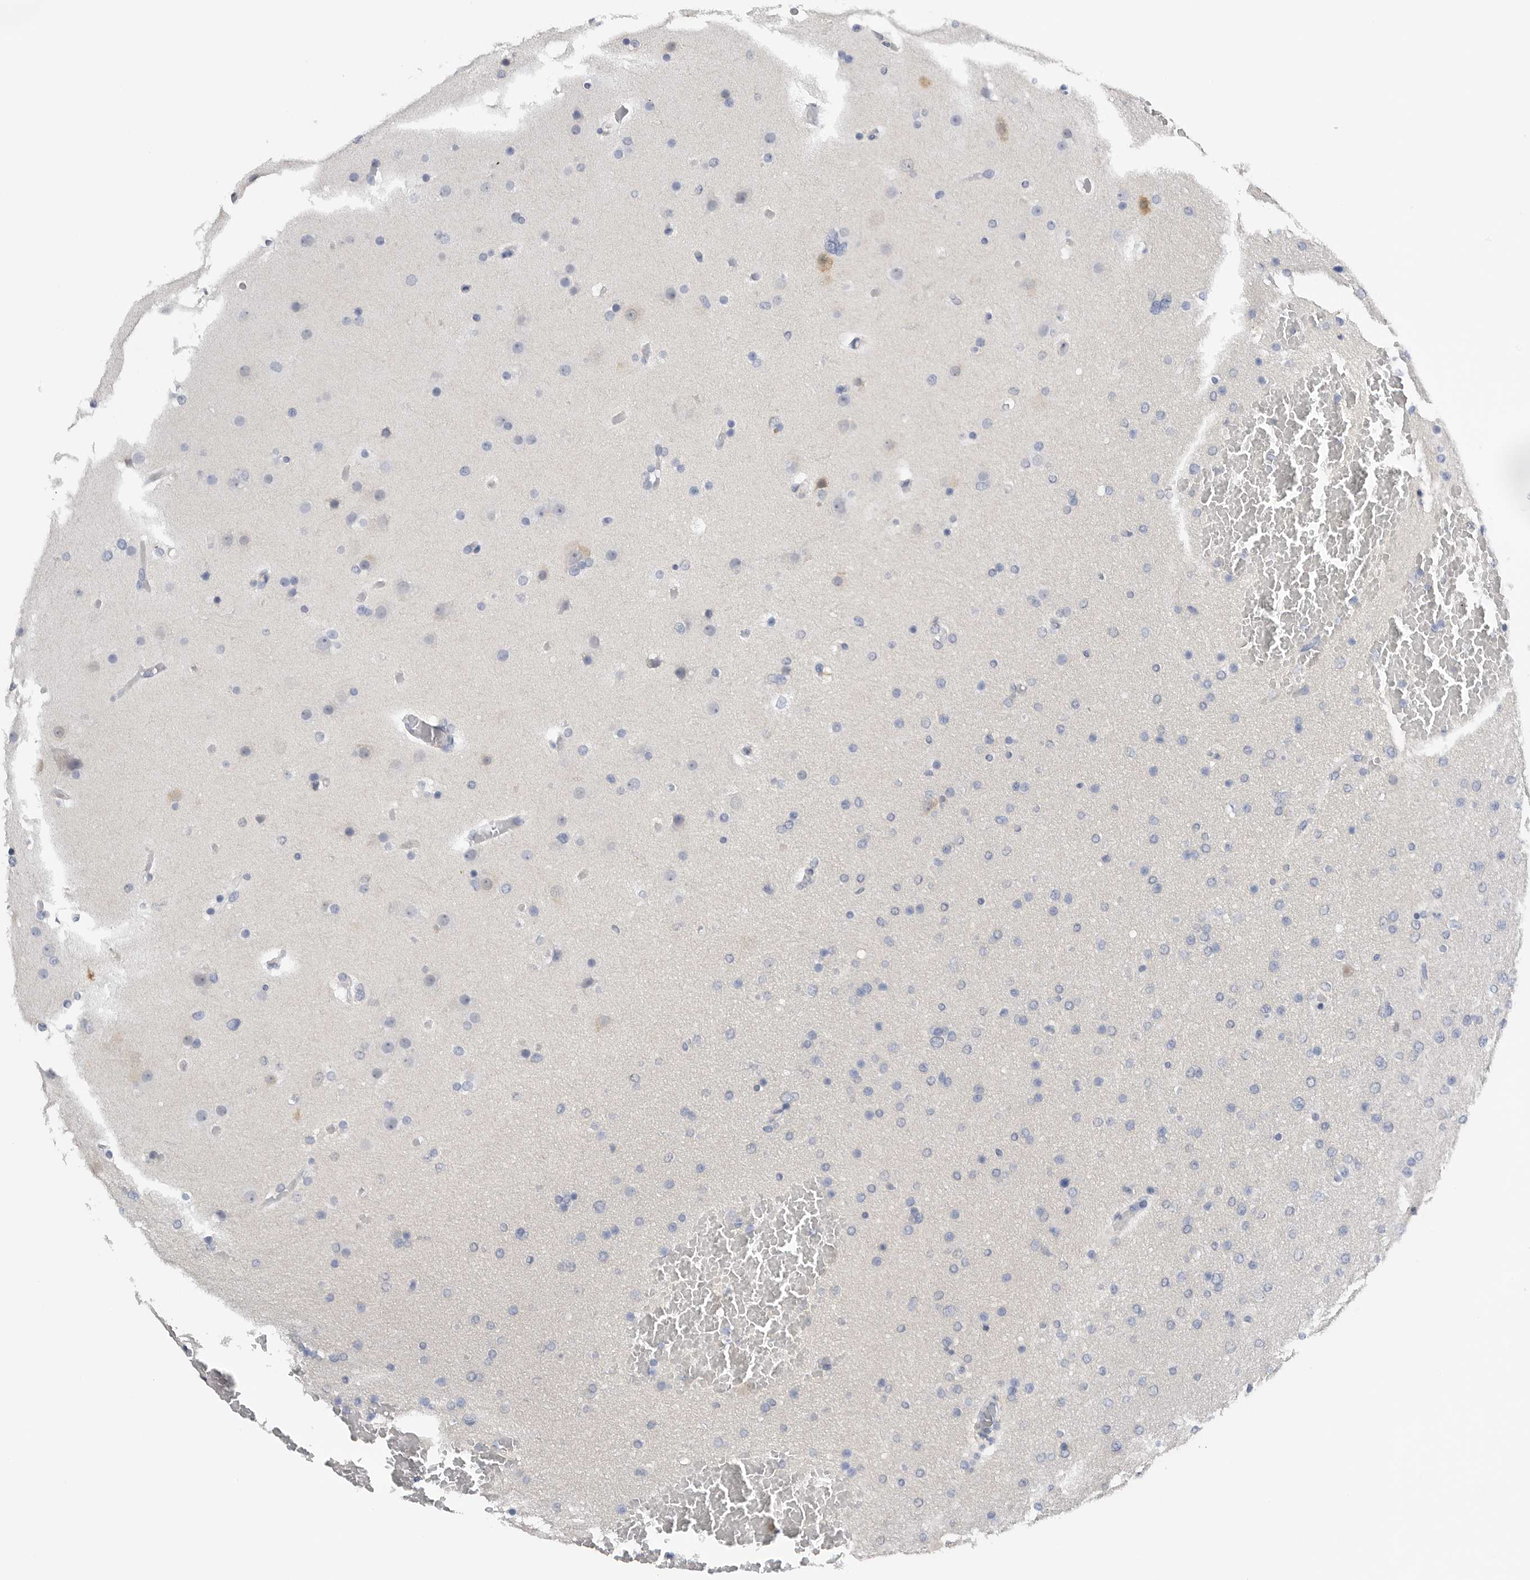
{"staining": {"intensity": "negative", "quantity": "none", "location": "none"}, "tissue": "glioma", "cell_type": "Tumor cells", "image_type": "cancer", "snomed": [{"axis": "morphology", "description": "Glioma, malignant, High grade"}, {"axis": "topography", "description": "Cerebral cortex"}], "caption": "The image exhibits no staining of tumor cells in glioma. (DAB immunohistochemistry (IHC) visualized using brightfield microscopy, high magnification).", "gene": "FABP6", "patient": {"sex": "female", "age": 36}}